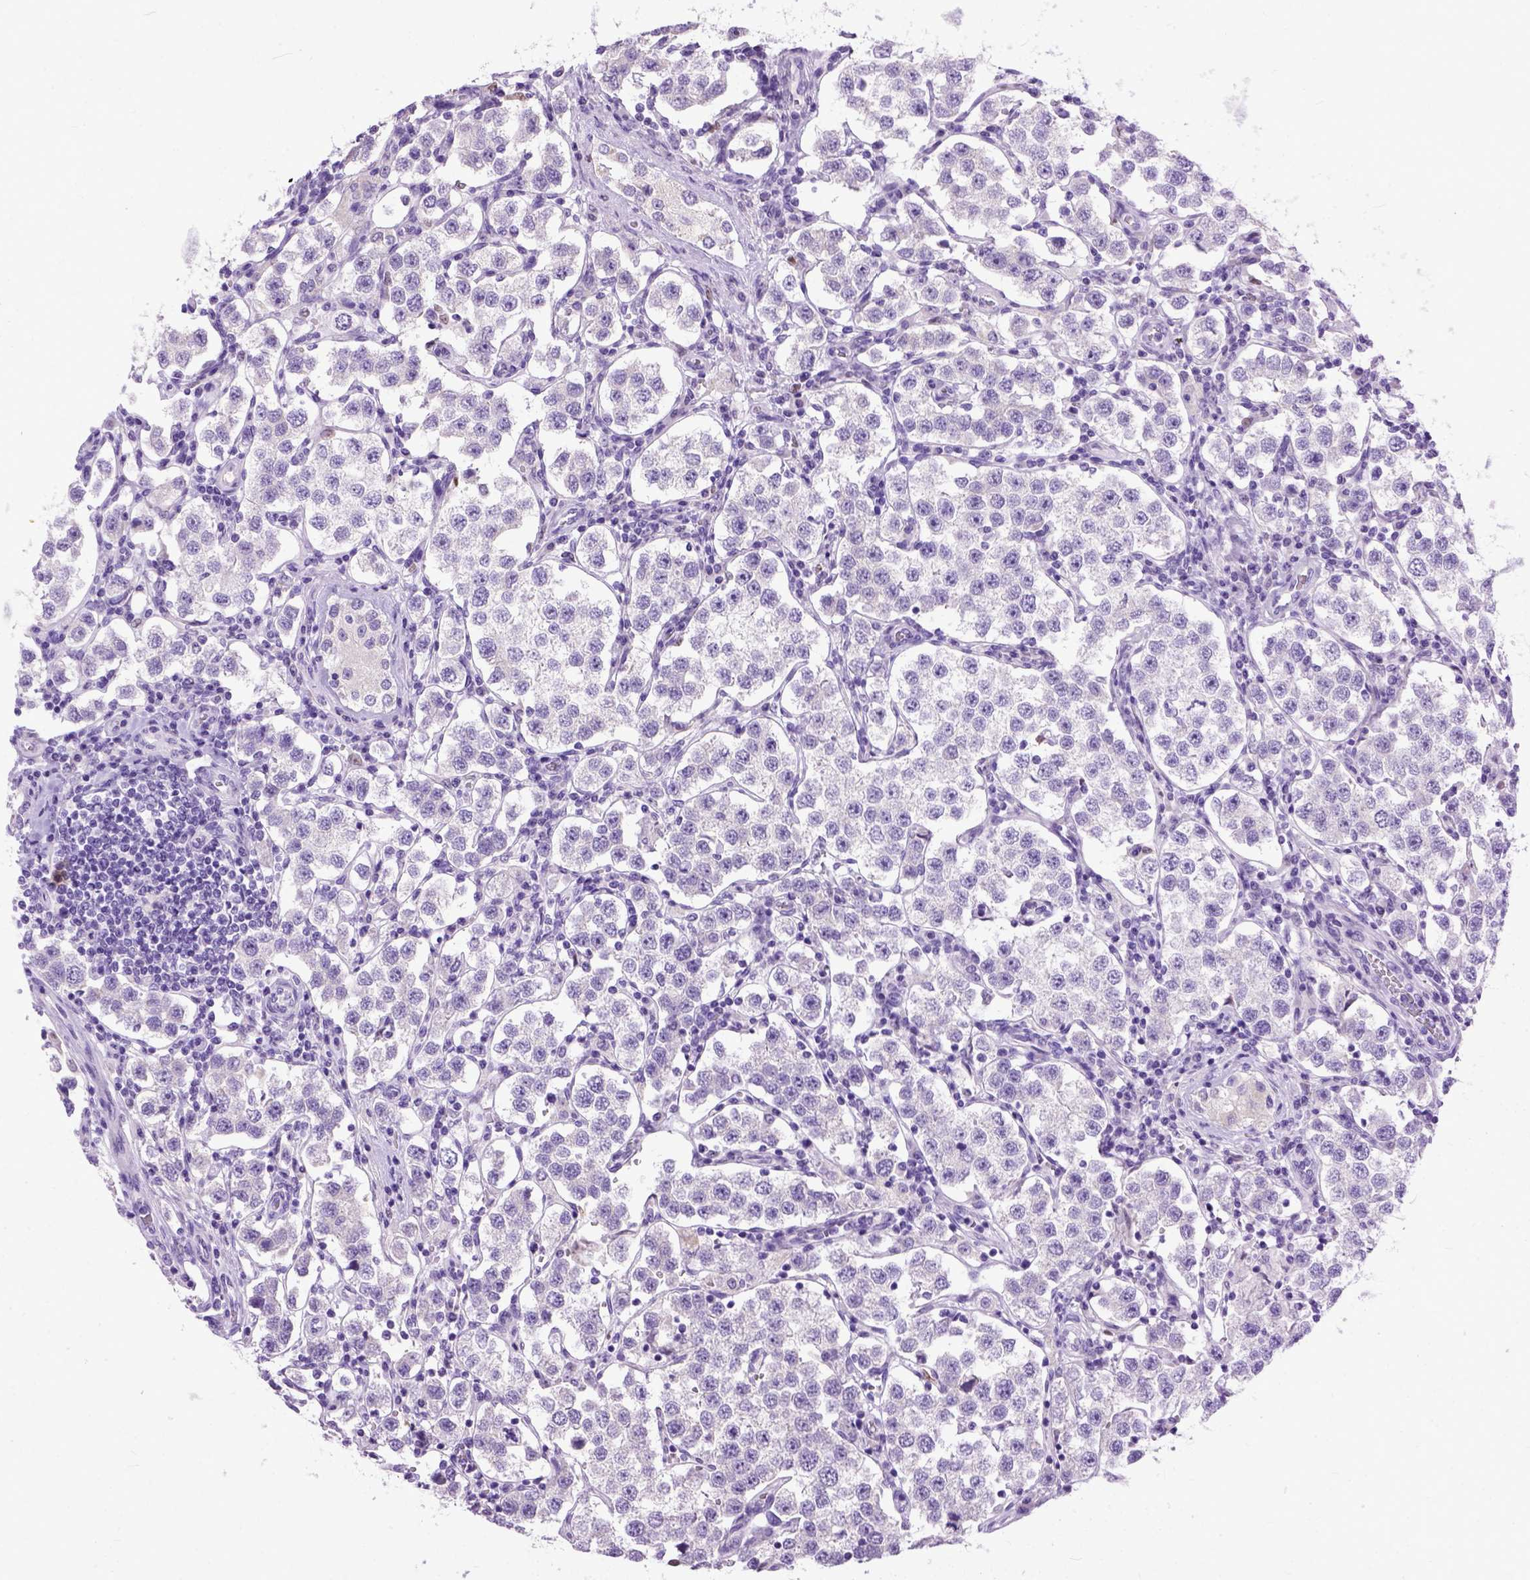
{"staining": {"intensity": "negative", "quantity": "none", "location": "none"}, "tissue": "testis cancer", "cell_type": "Tumor cells", "image_type": "cancer", "snomed": [{"axis": "morphology", "description": "Seminoma, NOS"}, {"axis": "topography", "description": "Testis"}], "caption": "DAB immunohistochemical staining of testis seminoma displays no significant expression in tumor cells.", "gene": "CRB1", "patient": {"sex": "male", "age": 37}}